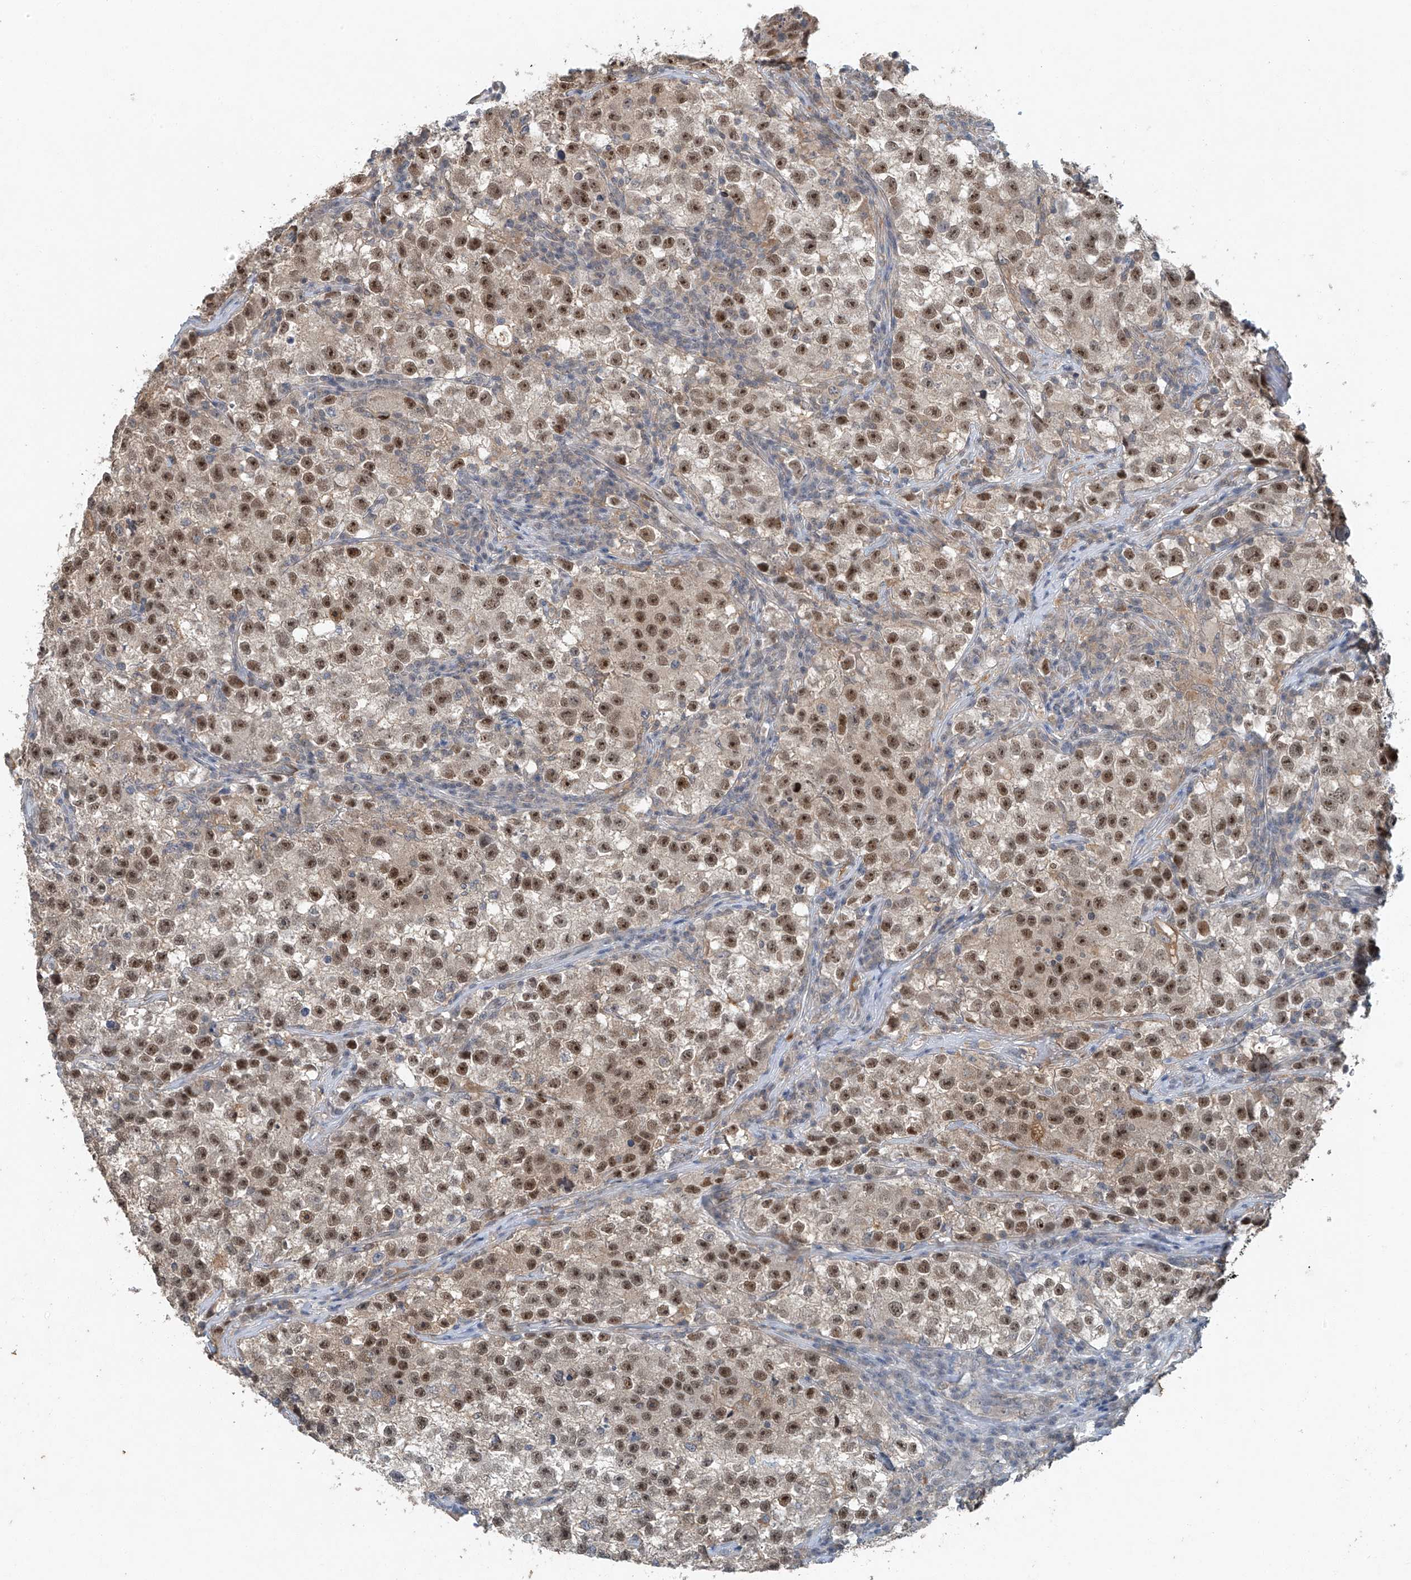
{"staining": {"intensity": "moderate", "quantity": "25%-75%", "location": "nuclear"}, "tissue": "testis cancer", "cell_type": "Tumor cells", "image_type": "cancer", "snomed": [{"axis": "morphology", "description": "Seminoma, NOS"}, {"axis": "topography", "description": "Testis"}], "caption": "The photomicrograph reveals staining of testis seminoma, revealing moderate nuclear protein staining (brown color) within tumor cells.", "gene": "TAF8", "patient": {"sex": "male", "age": 22}}